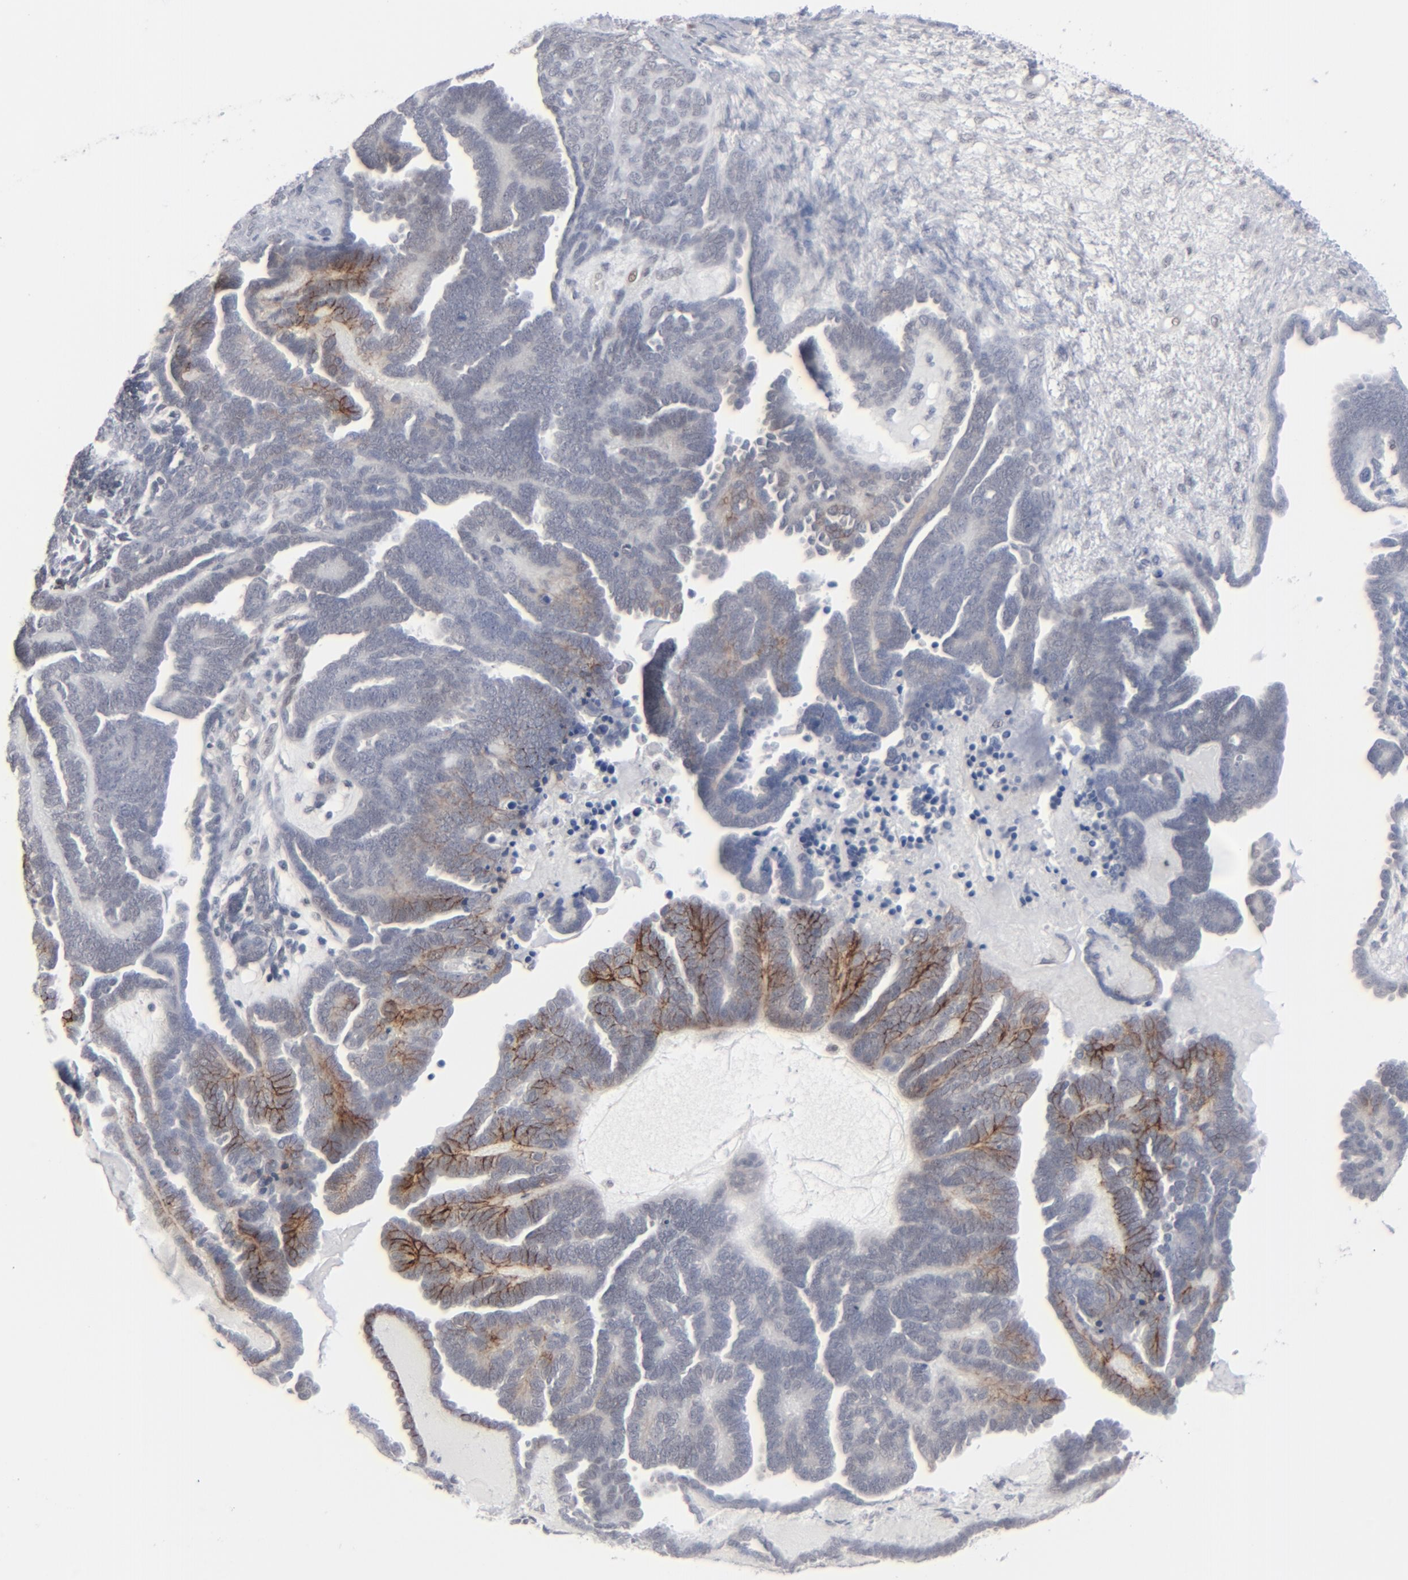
{"staining": {"intensity": "moderate", "quantity": "<25%", "location": "cytoplasmic/membranous"}, "tissue": "endometrial cancer", "cell_type": "Tumor cells", "image_type": "cancer", "snomed": [{"axis": "morphology", "description": "Neoplasm, malignant, NOS"}, {"axis": "topography", "description": "Endometrium"}], "caption": "Tumor cells show moderate cytoplasmic/membranous positivity in about <25% of cells in endometrial cancer.", "gene": "IRF9", "patient": {"sex": "female", "age": 74}}